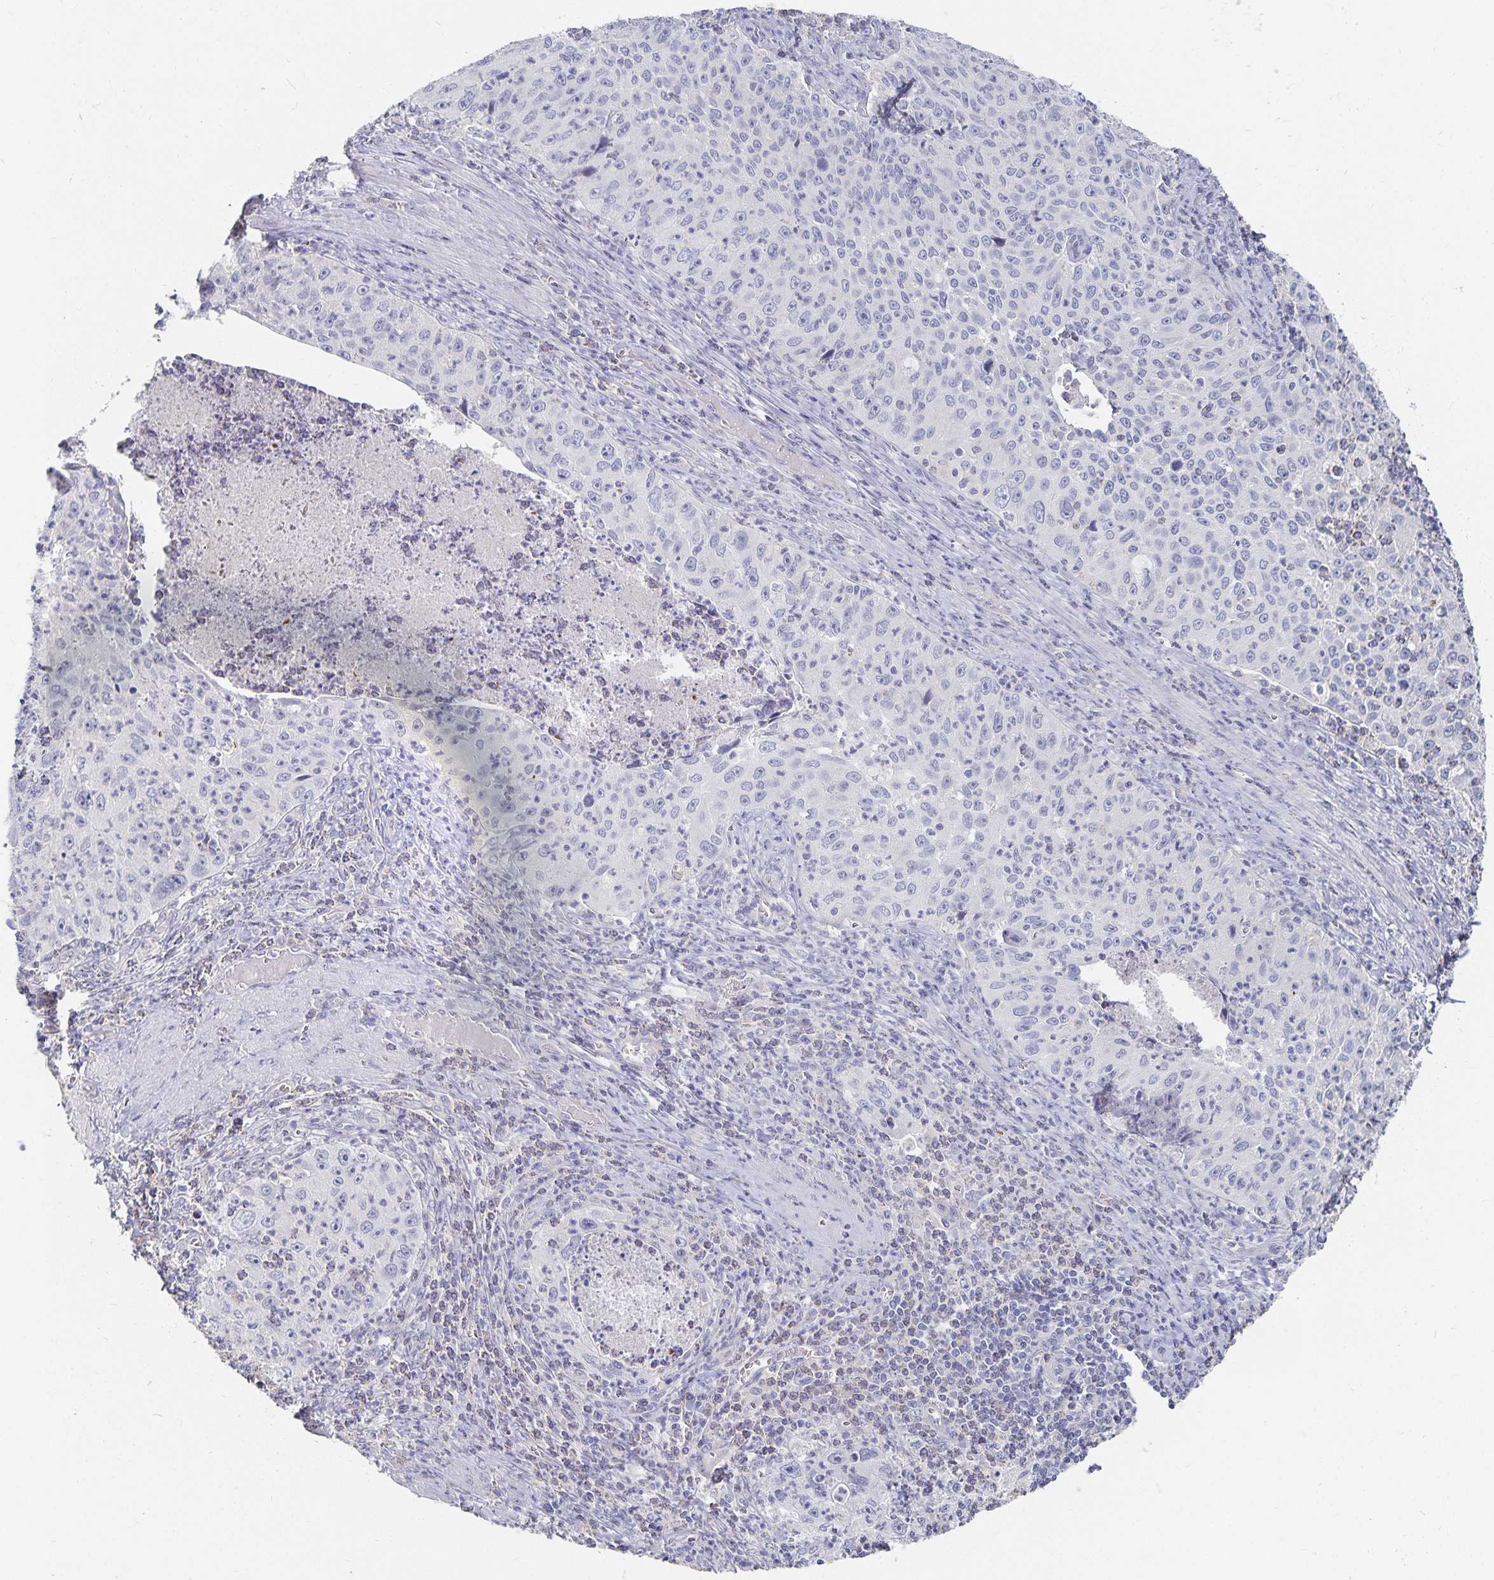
{"staining": {"intensity": "negative", "quantity": "none", "location": "none"}, "tissue": "cervical cancer", "cell_type": "Tumor cells", "image_type": "cancer", "snomed": [{"axis": "morphology", "description": "Squamous cell carcinoma, NOS"}, {"axis": "topography", "description": "Cervix"}], "caption": "Tumor cells are negative for protein expression in human squamous cell carcinoma (cervical). (Stains: DAB (3,3'-diaminobenzidine) IHC with hematoxylin counter stain, Microscopy: brightfield microscopy at high magnification).", "gene": "DNAH9", "patient": {"sex": "female", "age": 30}}